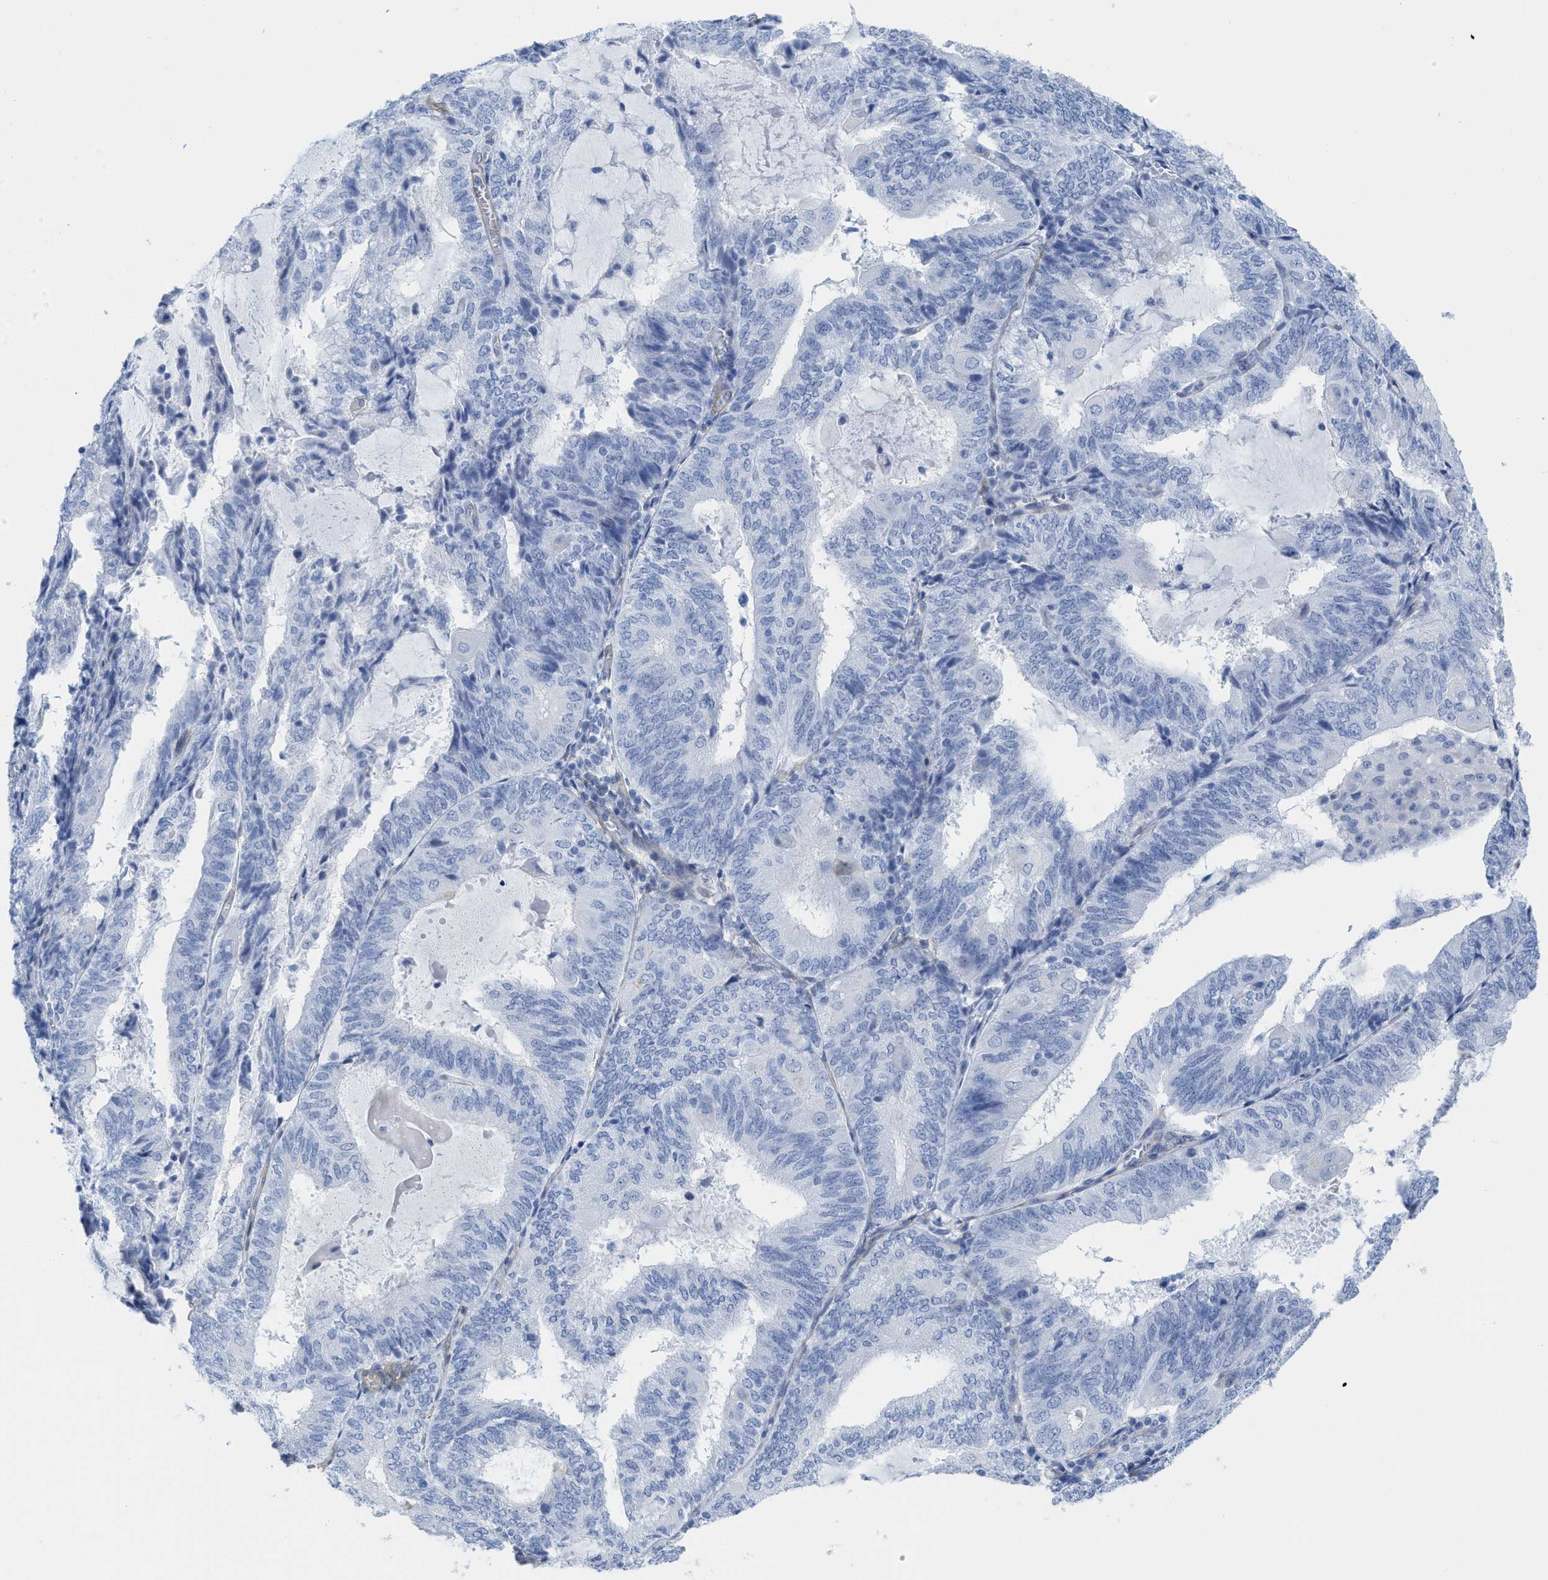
{"staining": {"intensity": "negative", "quantity": "none", "location": "none"}, "tissue": "endometrial cancer", "cell_type": "Tumor cells", "image_type": "cancer", "snomed": [{"axis": "morphology", "description": "Adenocarcinoma, NOS"}, {"axis": "topography", "description": "Endometrium"}], "caption": "There is no significant expression in tumor cells of adenocarcinoma (endometrial).", "gene": "TUB", "patient": {"sex": "female", "age": 81}}